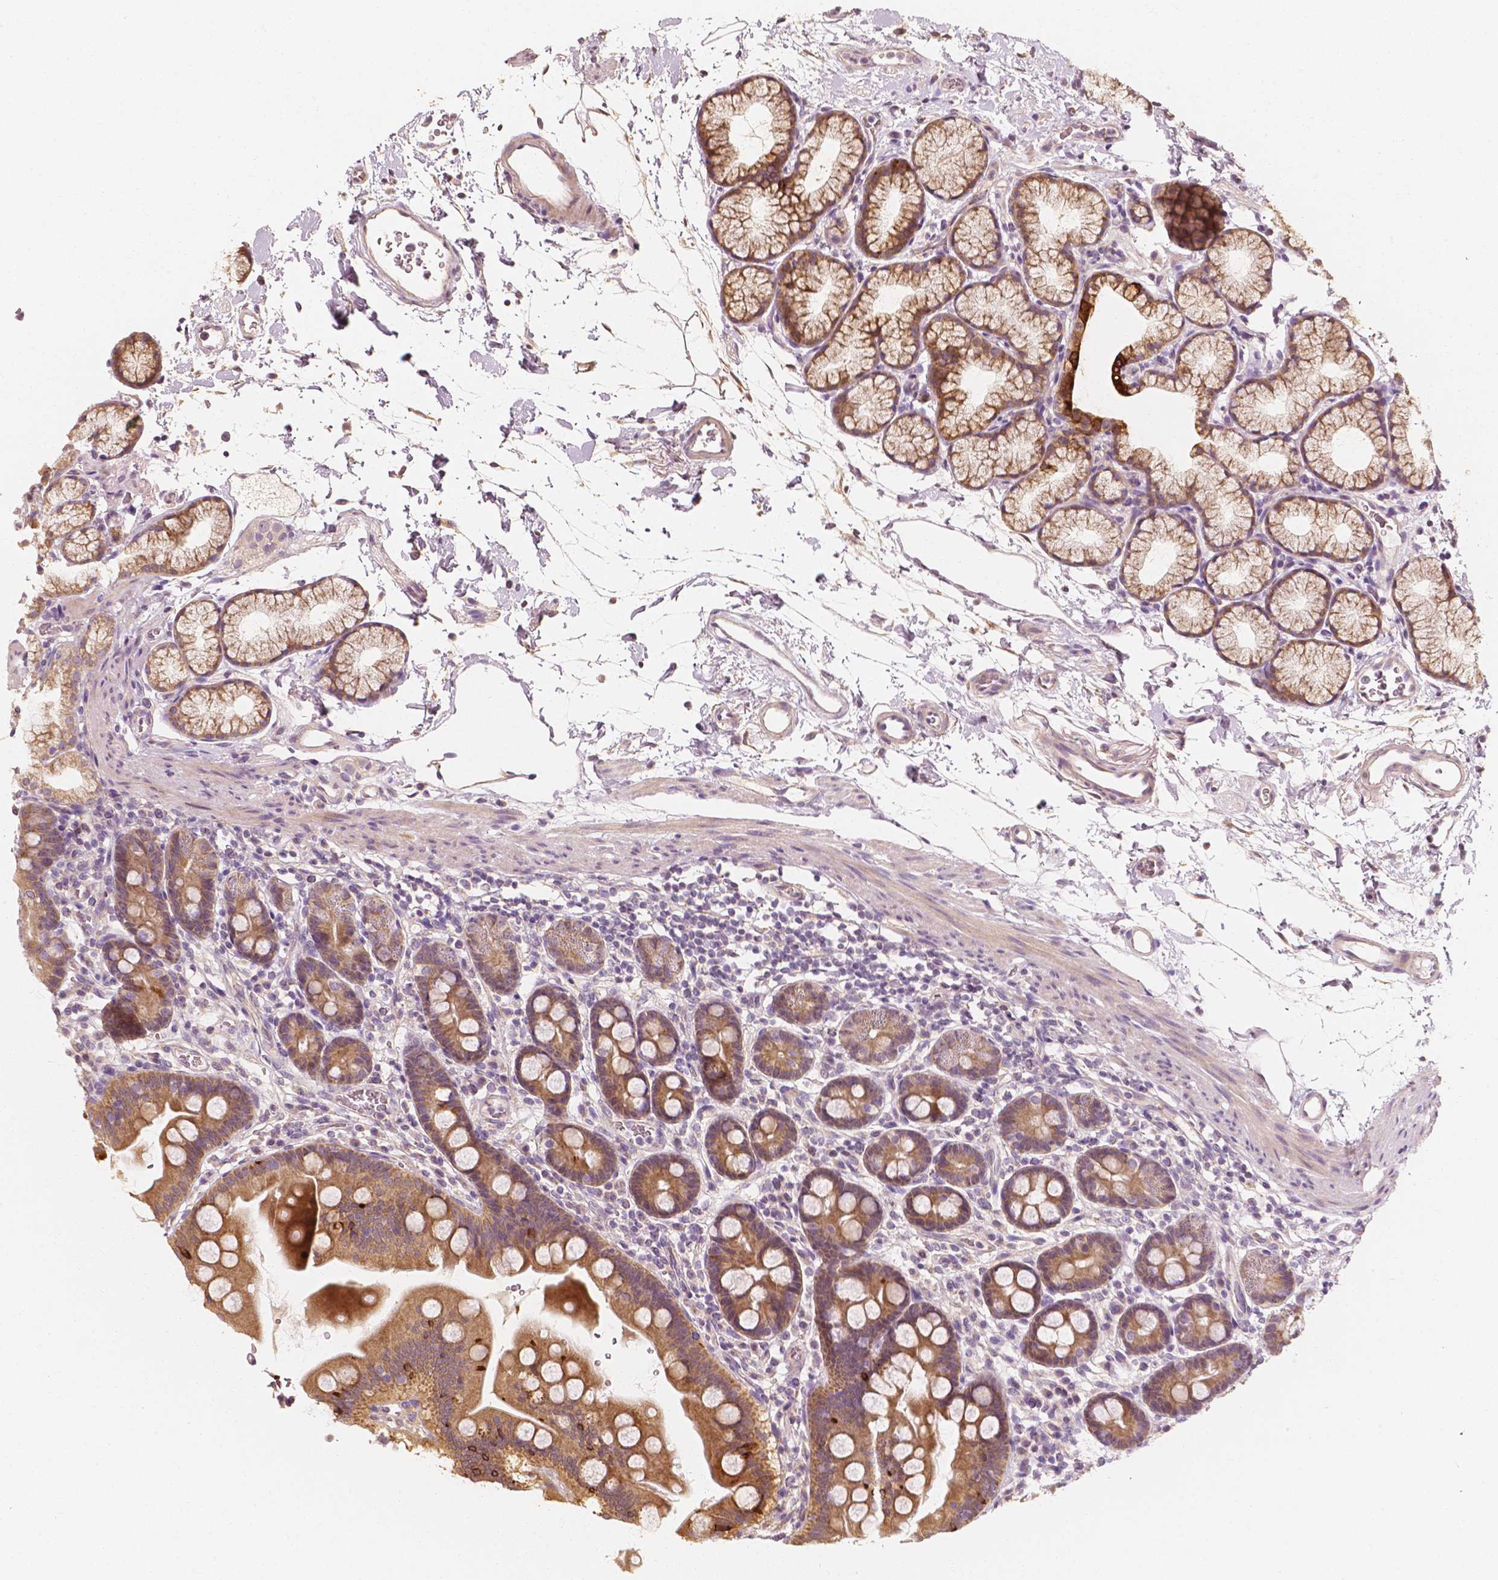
{"staining": {"intensity": "moderate", "quantity": ">75%", "location": "cytoplasmic/membranous"}, "tissue": "duodenum", "cell_type": "Glandular cells", "image_type": "normal", "snomed": [{"axis": "morphology", "description": "Normal tissue, NOS"}, {"axis": "topography", "description": "Duodenum"}], "caption": "Duodenum stained with immunohistochemistry (IHC) exhibits moderate cytoplasmic/membranous staining in approximately >75% of glandular cells.", "gene": "SHPK", "patient": {"sex": "male", "age": 59}}